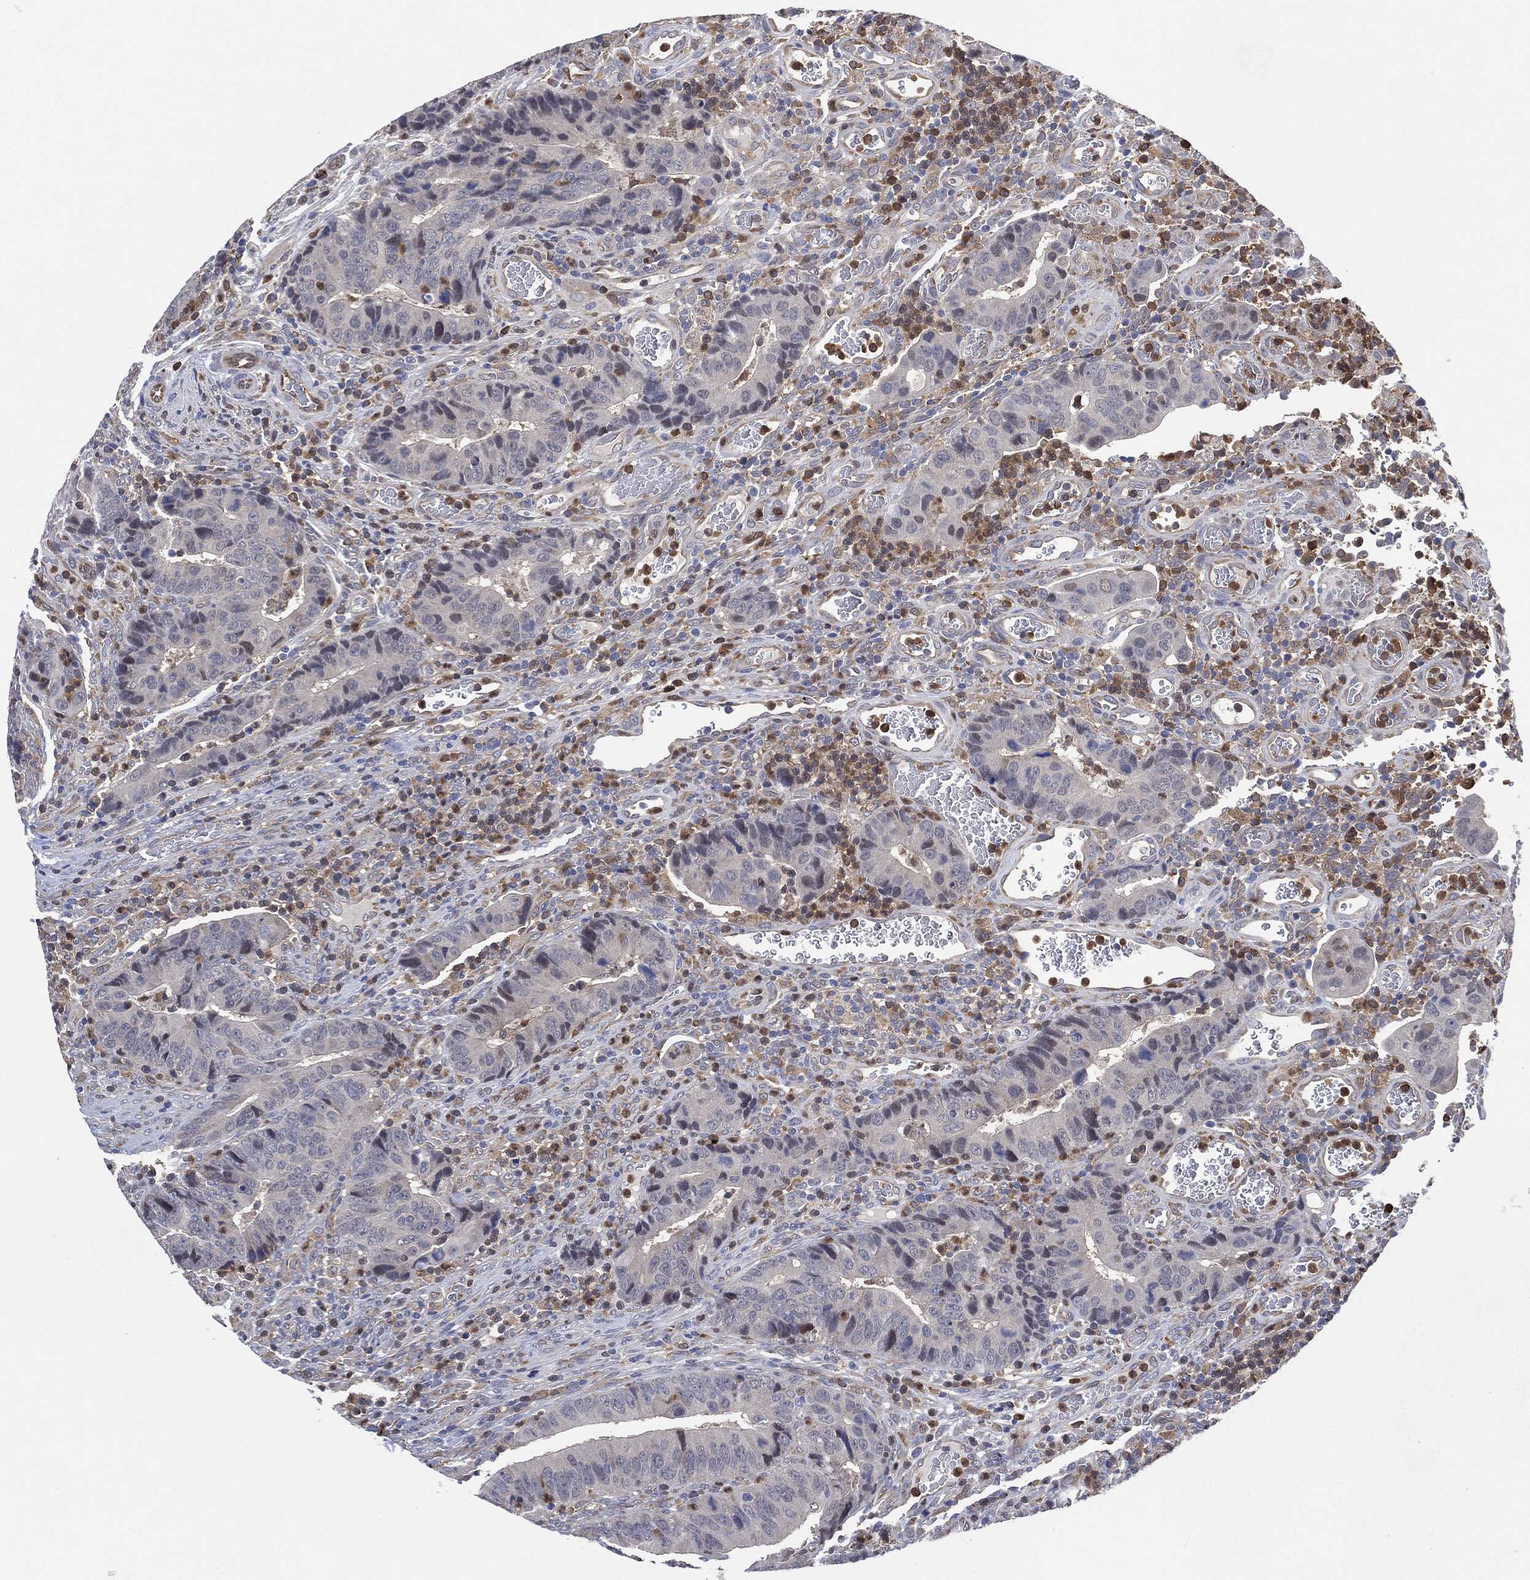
{"staining": {"intensity": "negative", "quantity": "none", "location": "none"}, "tissue": "colorectal cancer", "cell_type": "Tumor cells", "image_type": "cancer", "snomed": [{"axis": "morphology", "description": "Adenocarcinoma, NOS"}, {"axis": "topography", "description": "Colon"}], "caption": "High power microscopy photomicrograph of an IHC image of colorectal adenocarcinoma, revealing no significant staining in tumor cells.", "gene": "FES", "patient": {"sex": "female", "age": 56}}